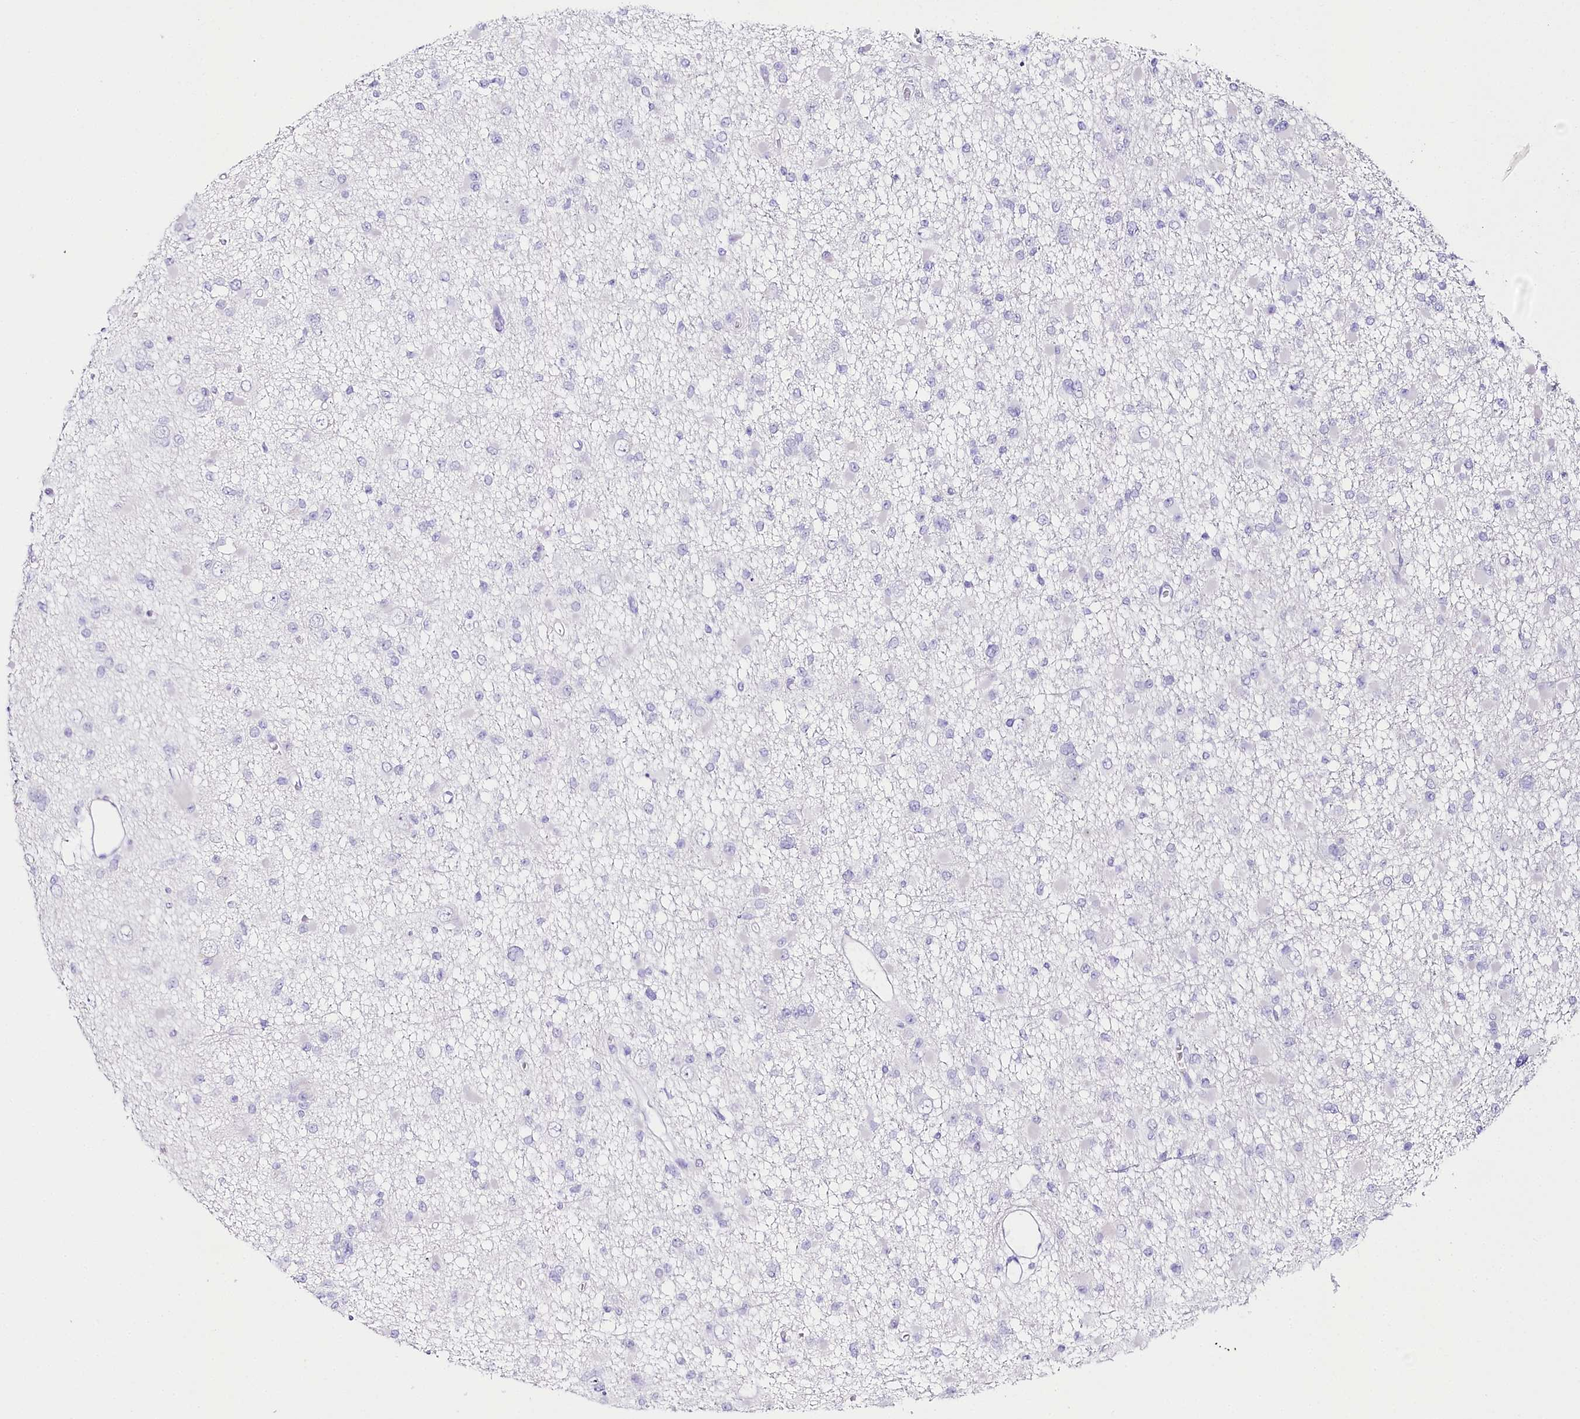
{"staining": {"intensity": "negative", "quantity": "none", "location": "none"}, "tissue": "glioma", "cell_type": "Tumor cells", "image_type": "cancer", "snomed": [{"axis": "morphology", "description": "Glioma, malignant, Low grade"}, {"axis": "topography", "description": "Brain"}], "caption": "Photomicrograph shows no protein expression in tumor cells of glioma tissue.", "gene": "CSN3", "patient": {"sex": "female", "age": 22}}